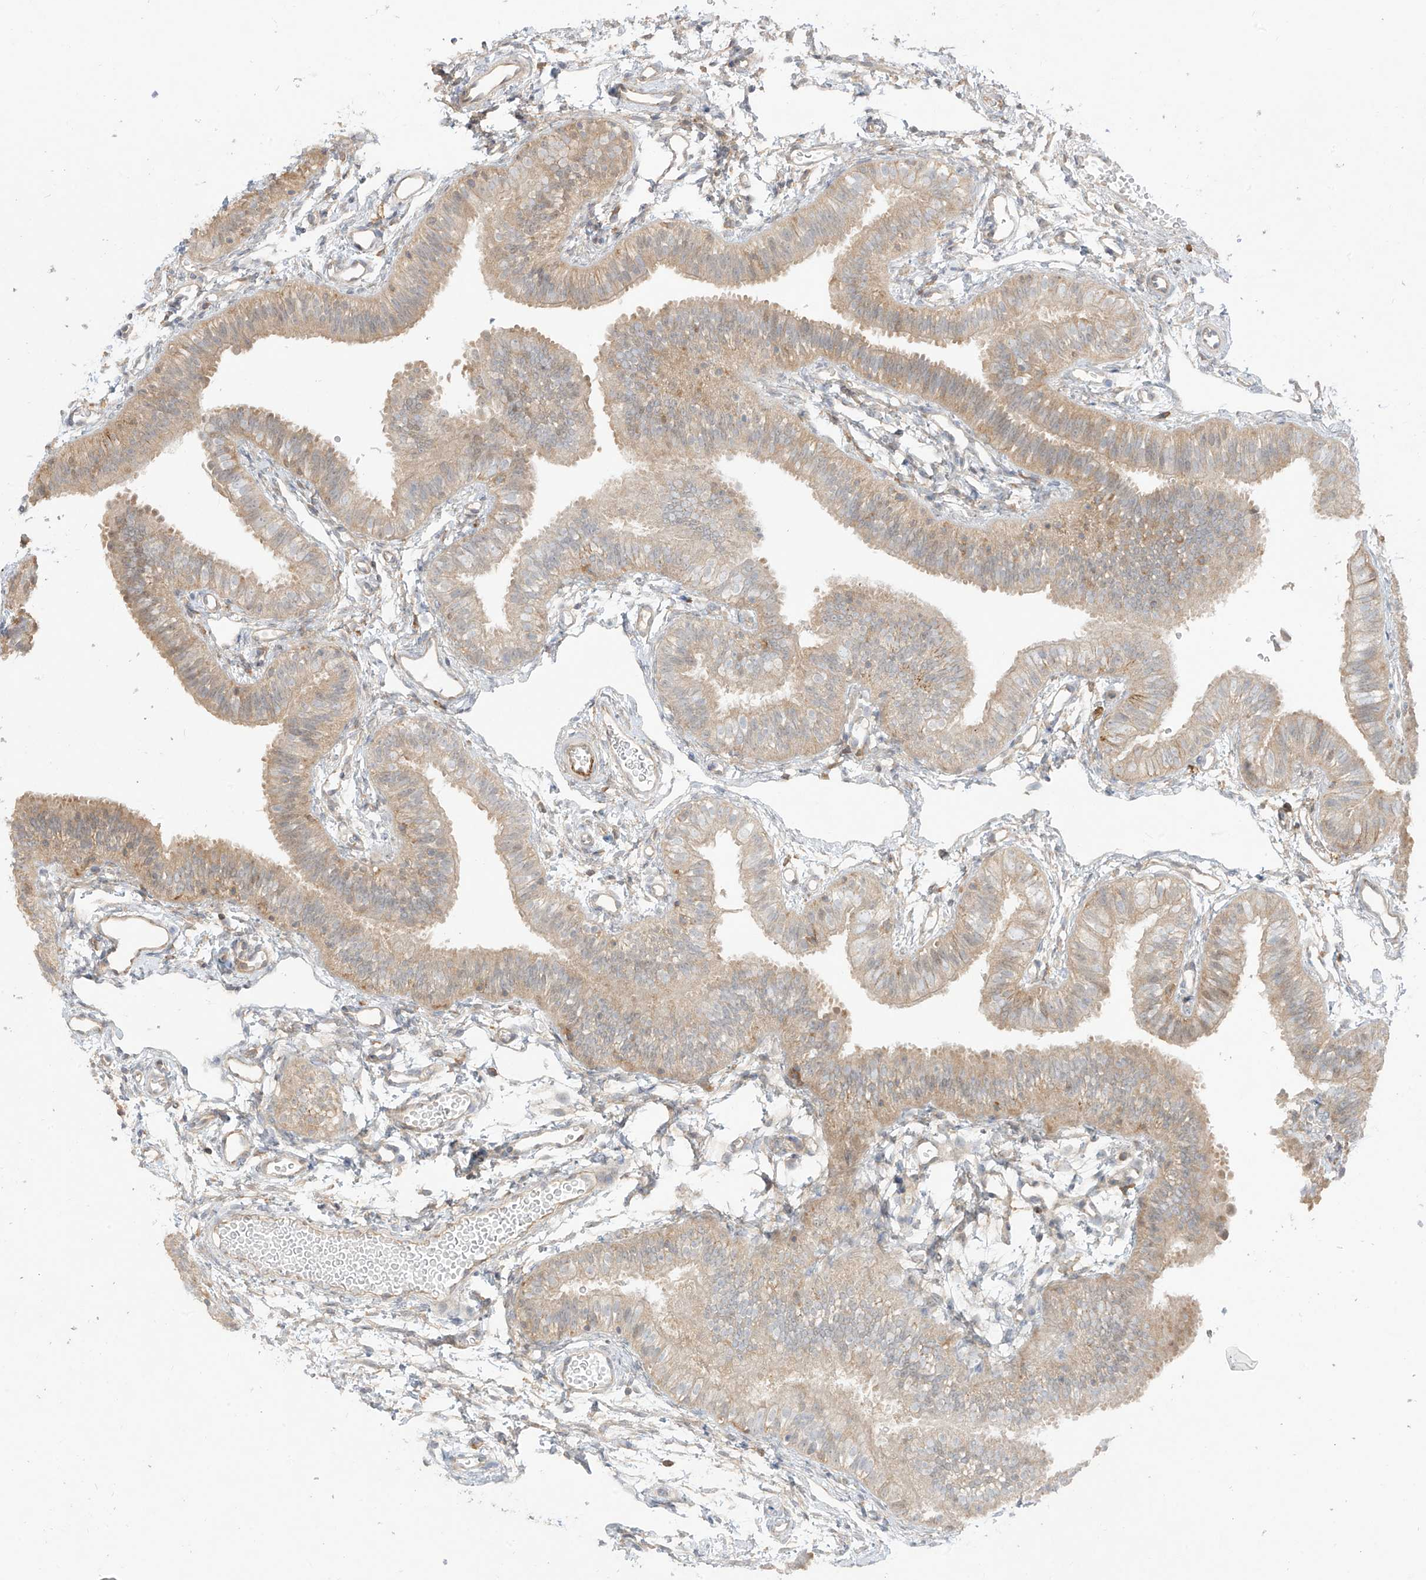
{"staining": {"intensity": "weak", "quantity": "25%-75%", "location": "cytoplasmic/membranous"}, "tissue": "fallopian tube", "cell_type": "Glandular cells", "image_type": "normal", "snomed": [{"axis": "morphology", "description": "Normal tissue, NOS"}, {"axis": "topography", "description": "Fallopian tube"}], "caption": "This is a histology image of immunohistochemistry (IHC) staining of normal fallopian tube, which shows weak positivity in the cytoplasmic/membranous of glandular cells.", "gene": "ANGEL2", "patient": {"sex": "female", "age": 35}}